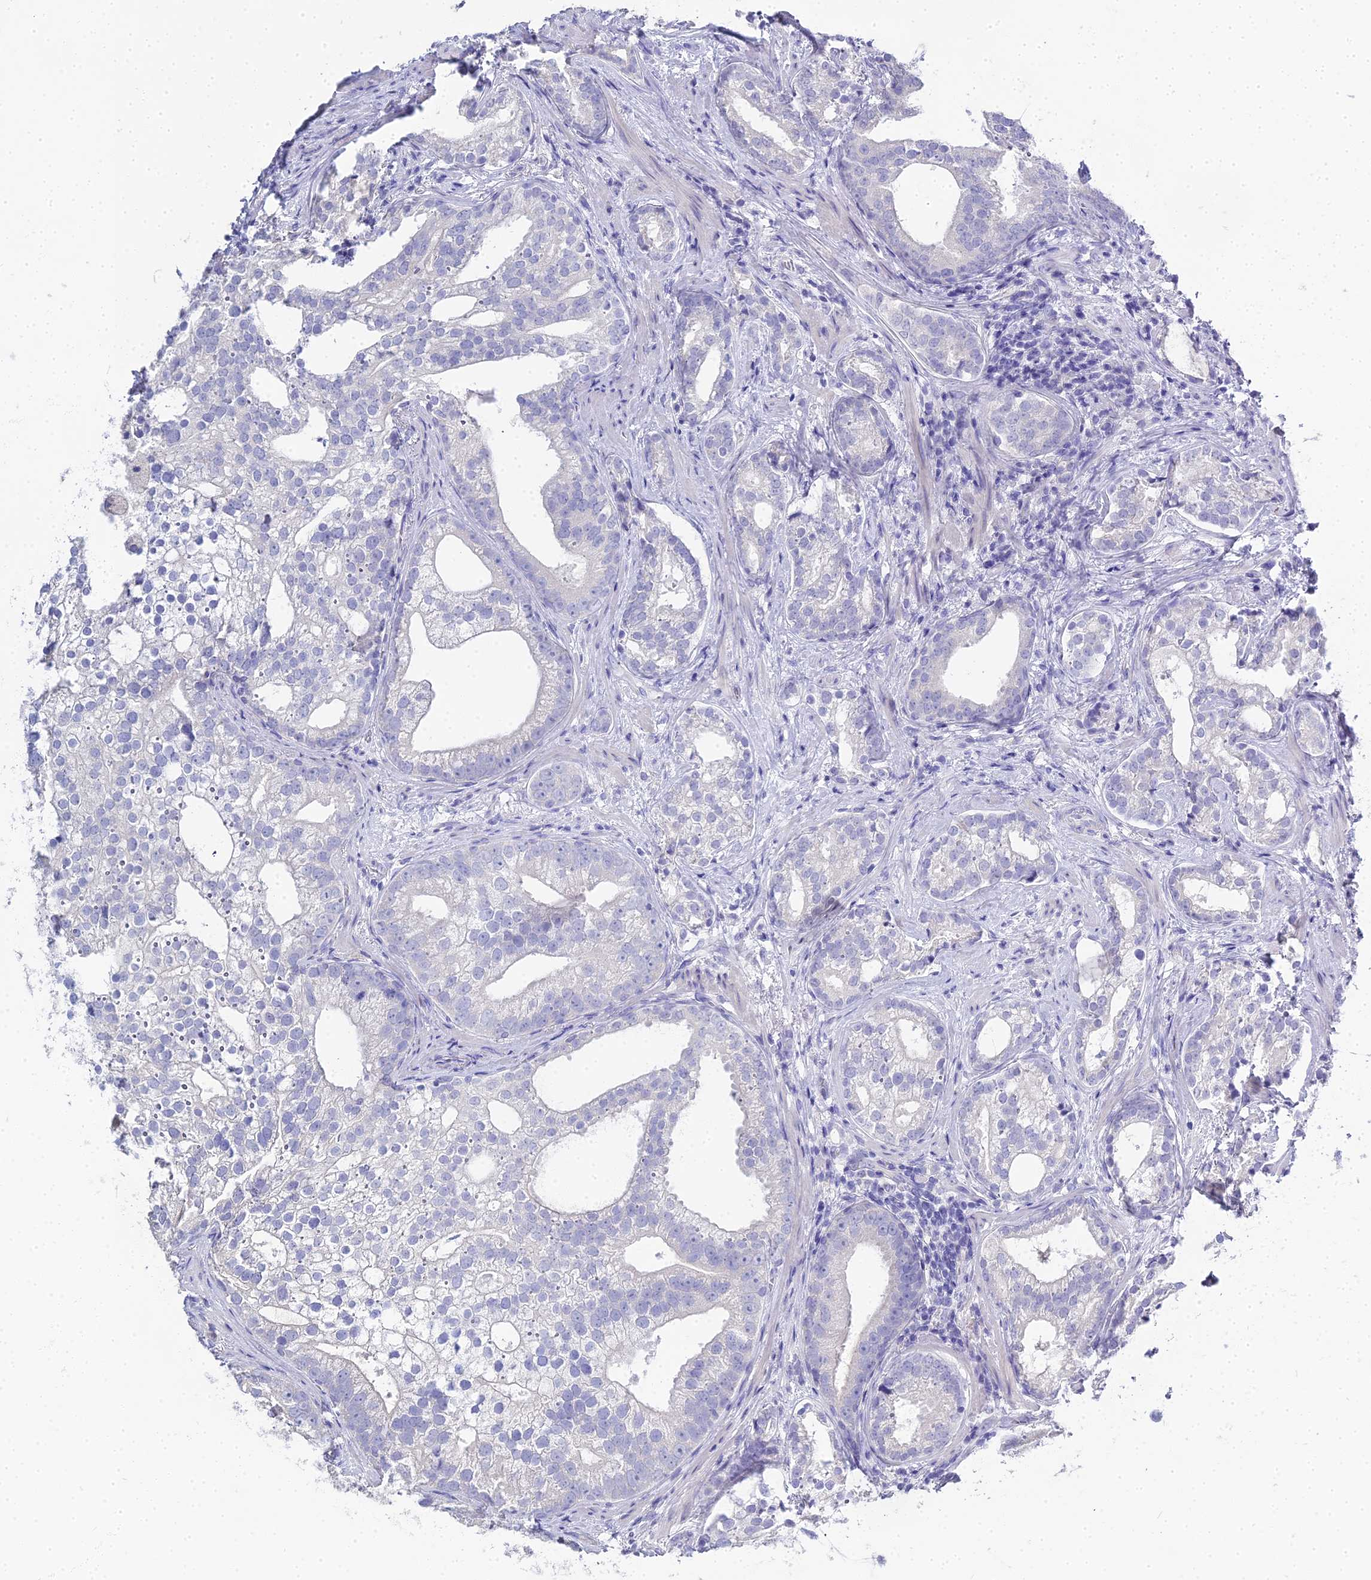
{"staining": {"intensity": "negative", "quantity": "none", "location": "none"}, "tissue": "prostate cancer", "cell_type": "Tumor cells", "image_type": "cancer", "snomed": [{"axis": "morphology", "description": "Adenocarcinoma, High grade"}, {"axis": "topography", "description": "Prostate"}], "caption": "High magnification brightfield microscopy of prostate cancer (high-grade adenocarcinoma) stained with DAB (3,3'-diaminobenzidine) (brown) and counterstained with hematoxylin (blue): tumor cells show no significant staining. (DAB immunohistochemistry (IHC) visualized using brightfield microscopy, high magnification).", "gene": "S100A7", "patient": {"sex": "male", "age": 75}}